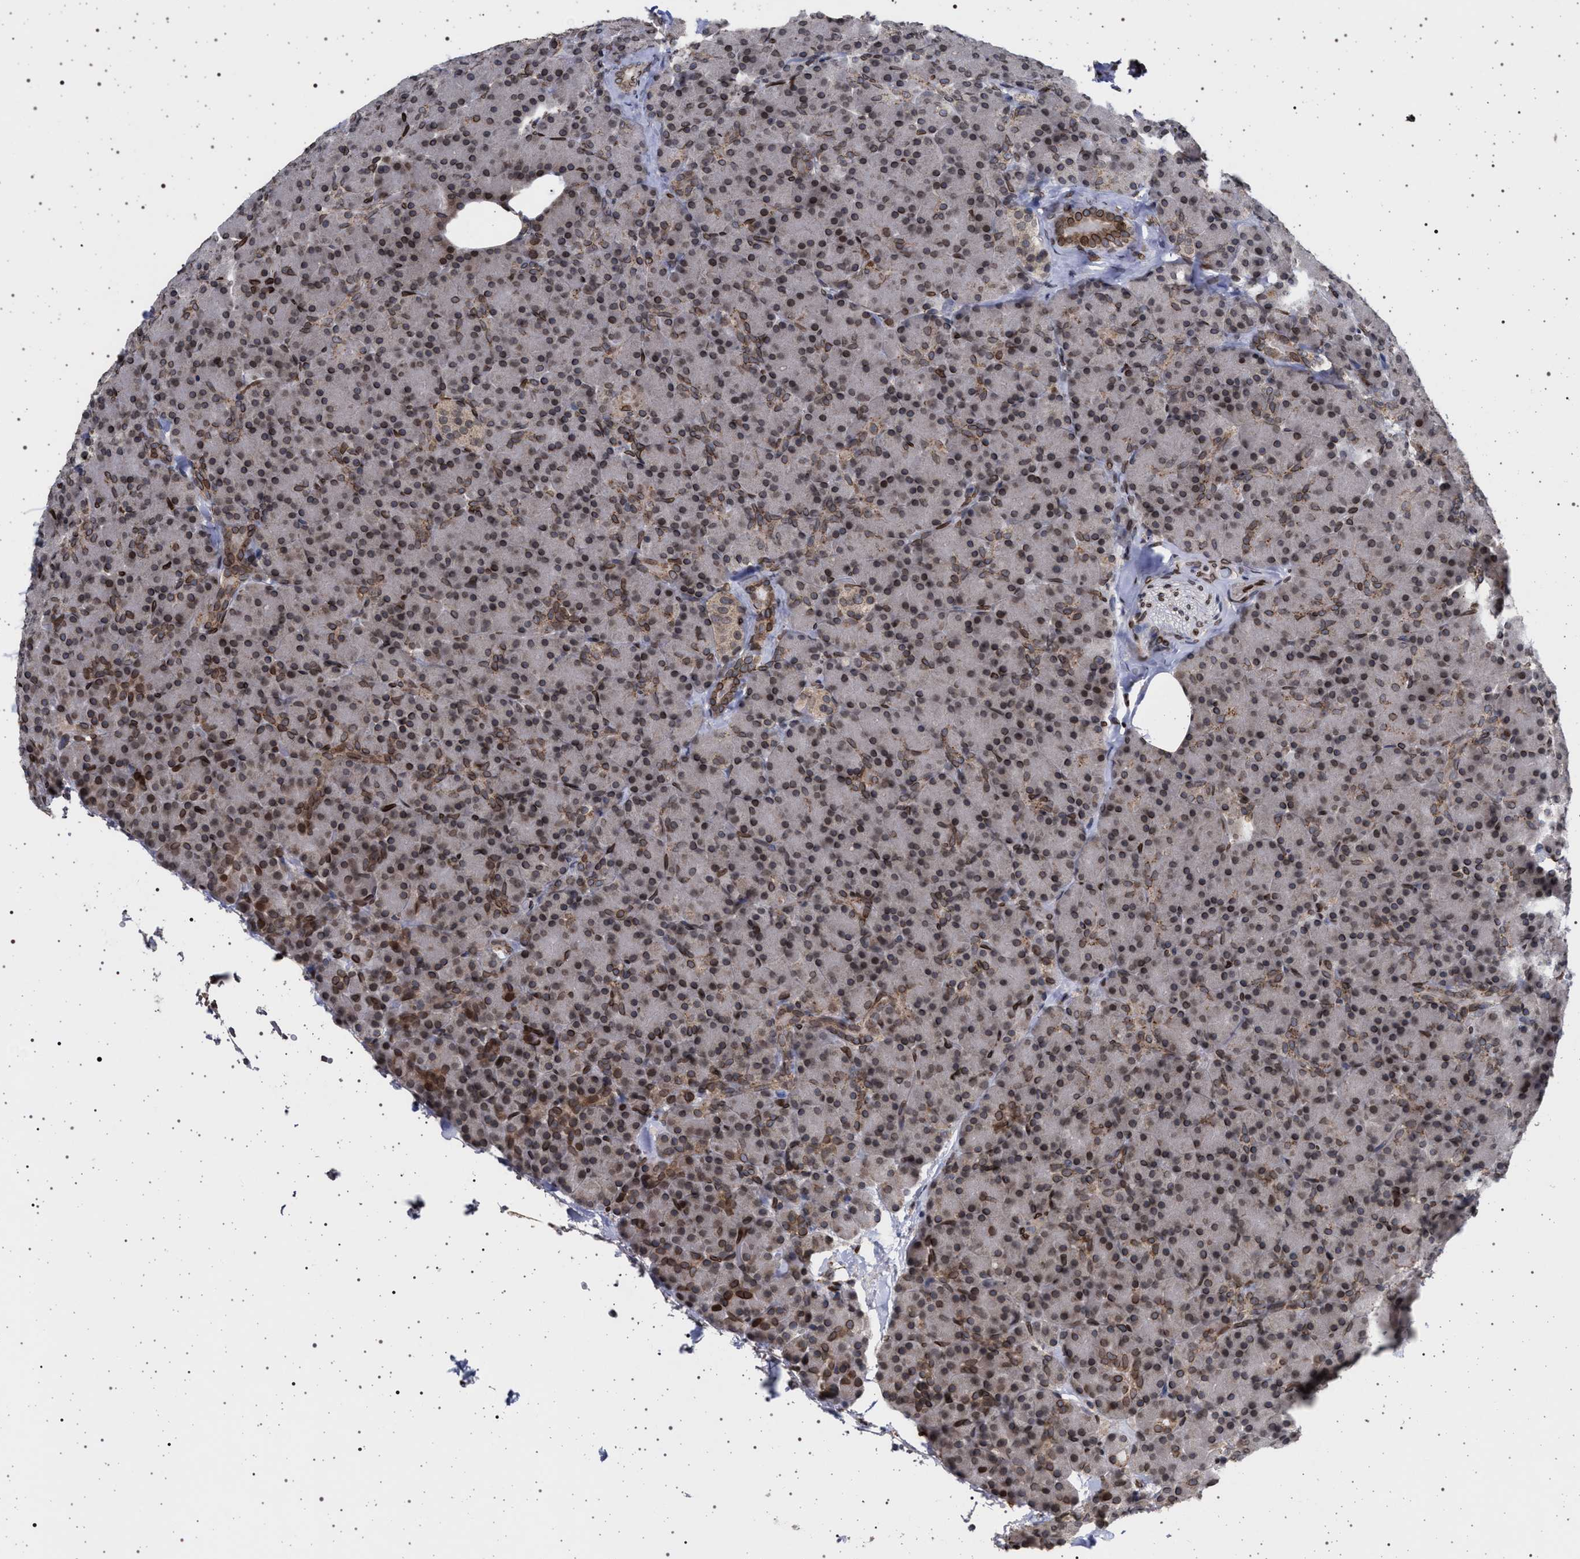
{"staining": {"intensity": "moderate", "quantity": "25%-75%", "location": "cytoplasmic/membranous,nuclear"}, "tissue": "pancreas", "cell_type": "Exocrine glandular cells", "image_type": "normal", "snomed": [{"axis": "morphology", "description": "Normal tissue, NOS"}, {"axis": "topography", "description": "Pancreas"}], "caption": "Immunohistochemical staining of normal pancreas reveals moderate cytoplasmic/membranous,nuclear protein positivity in approximately 25%-75% of exocrine glandular cells.", "gene": "ING2", "patient": {"sex": "female", "age": 43}}